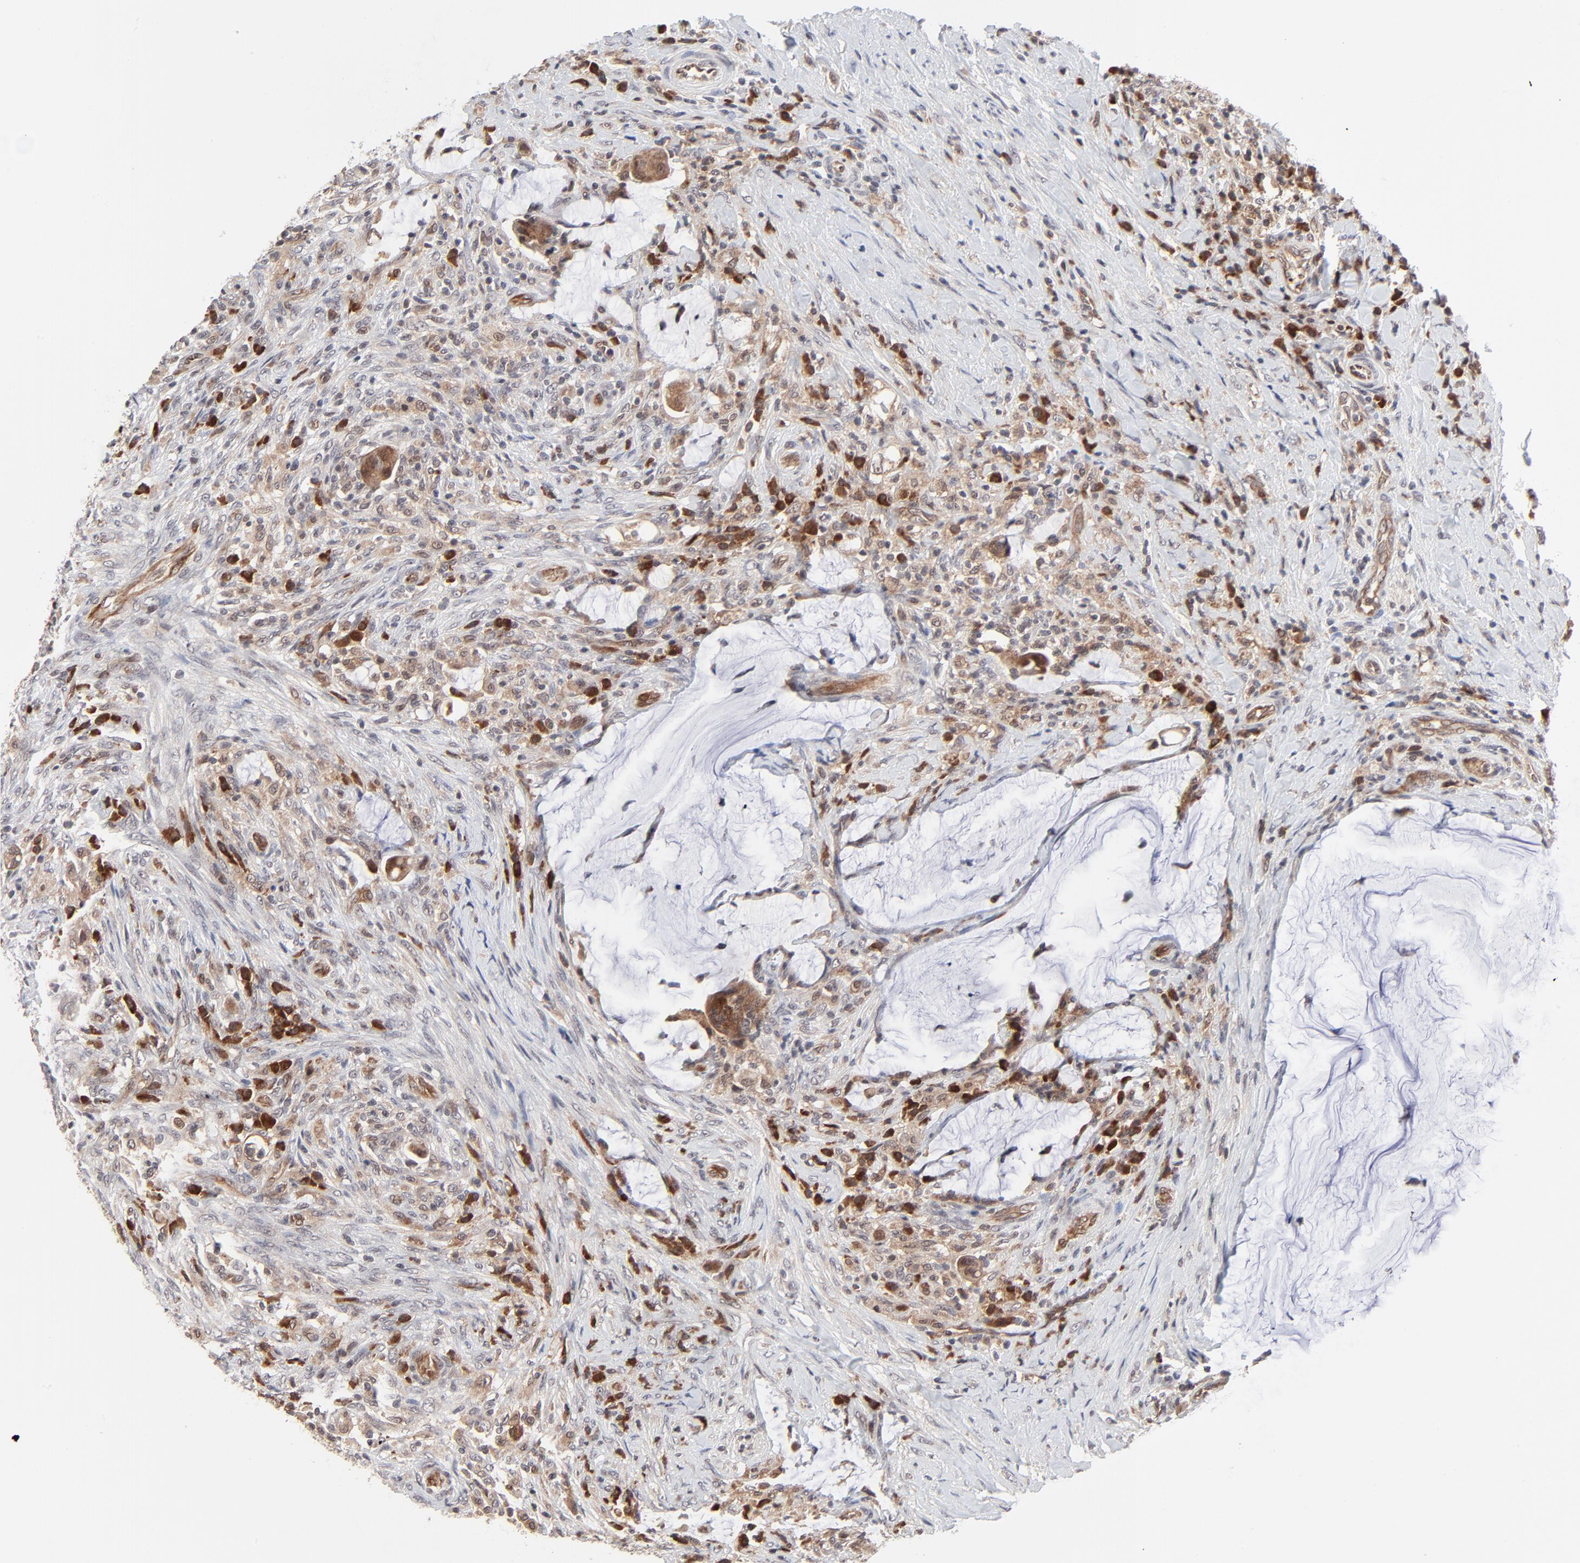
{"staining": {"intensity": "moderate", "quantity": ">75%", "location": "cytoplasmic/membranous"}, "tissue": "colorectal cancer", "cell_type": "Tumor cells", "image_type": "cancer", "snomed": [{"axis": "morphology", "description": "Adenocarcinoma, NOS"}, {"axis": "topography", "description": "Rectum"}], "caption": "Brown immunohistochemical staining in human adenocarcinoma (colorectal) reveals moderate cytoplasmic/membranous expression in approximately >75% of tumor cells.", "gene": "CASP10", "patient": {"sex": "female", "age": 71}}